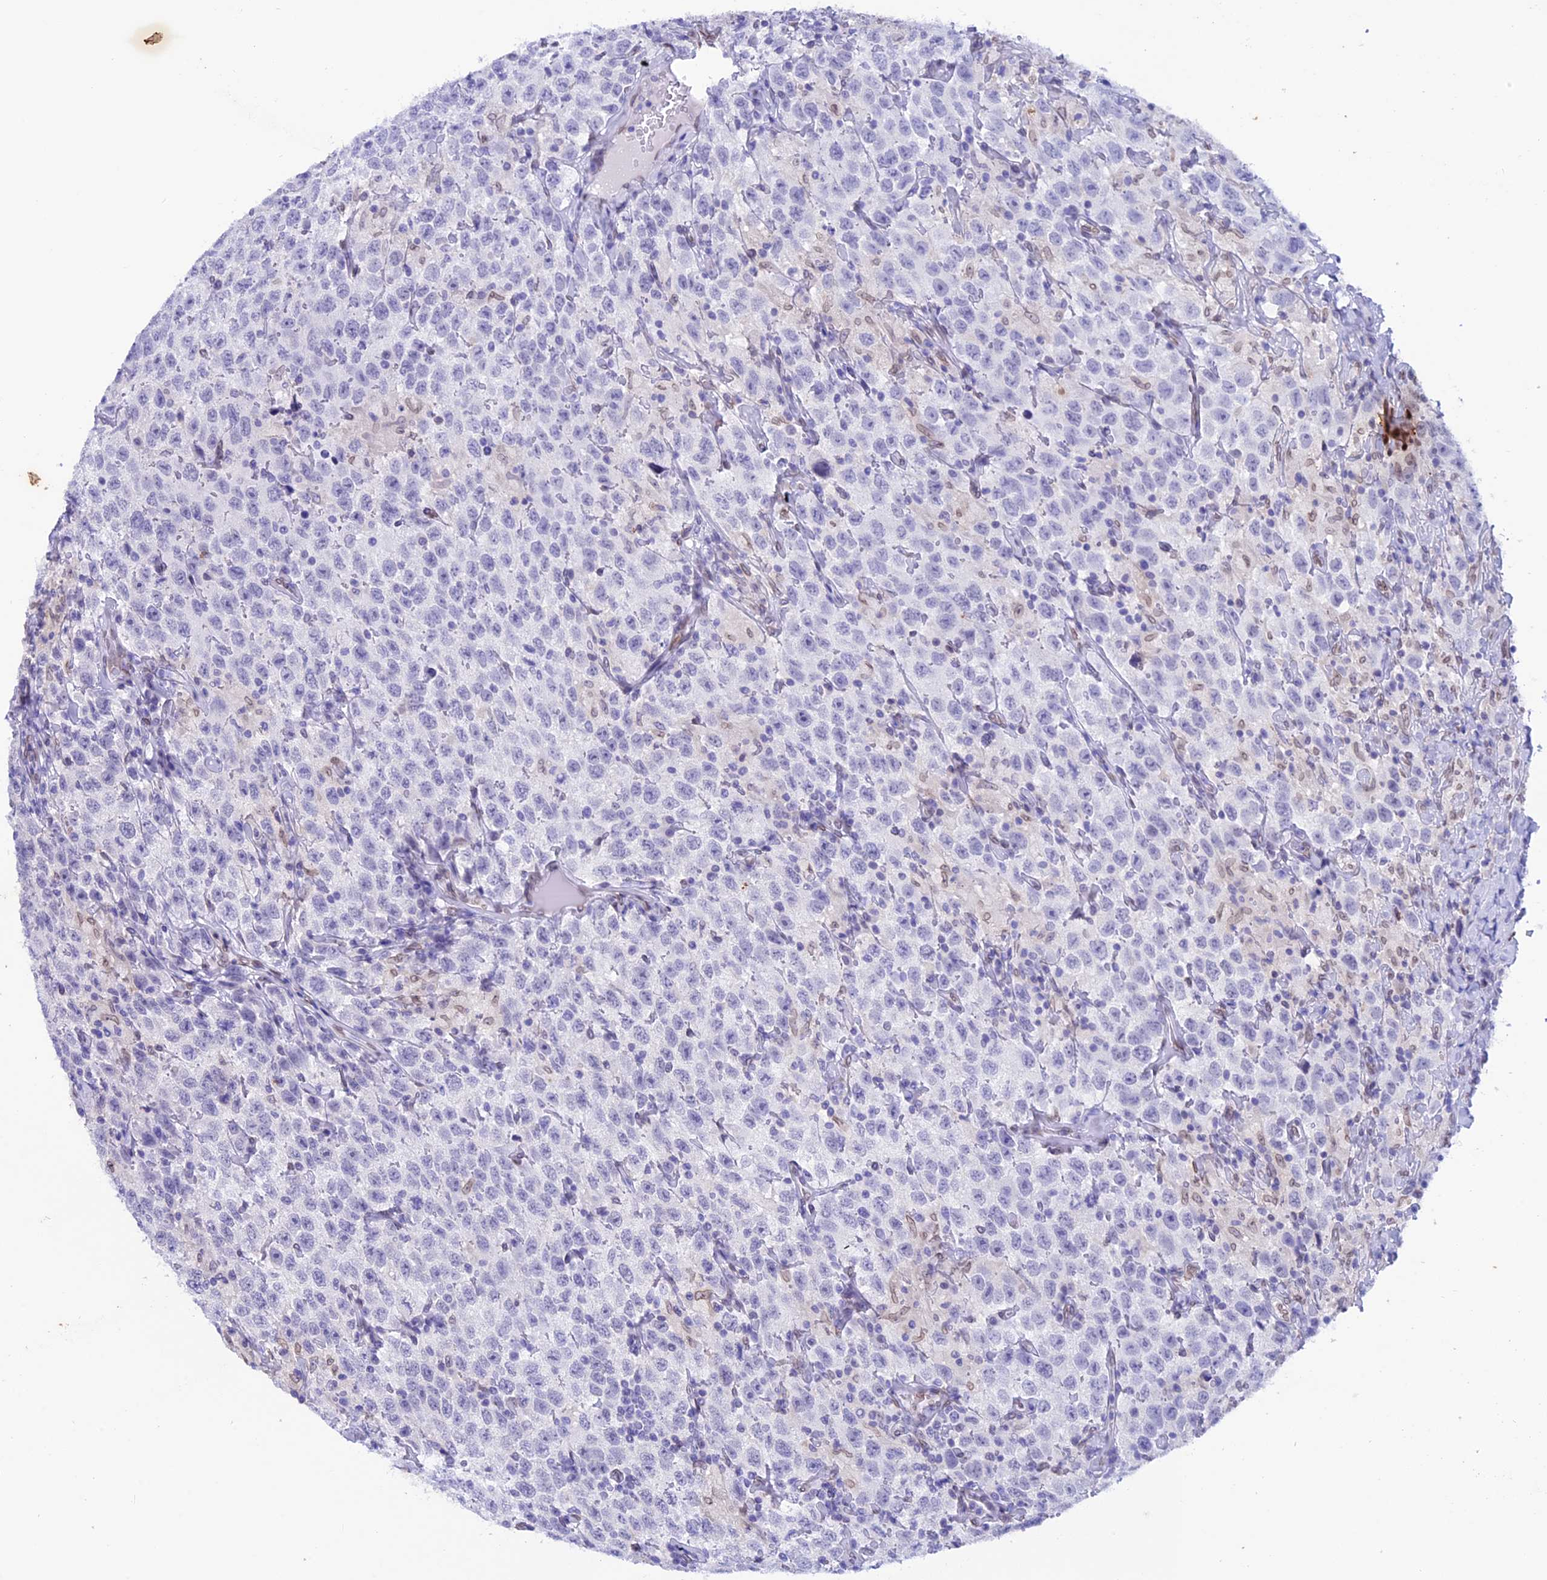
{"staining": {"intensity": "negative", "quantity": "none", "location": "none"}, "tissue": "testis cancer", "cell_type": "Tumor cells", "image_type": "cancer", "snomed": [{"axis": "morphology", "description": "Seminoma, NOS"}, {"axis": "topography", "description": "Testis"}], "caption": "This image is of seminoma (testis) stained with immunohistochemistry (IHC) to label a protein in brown with the nuclei are counter-stained blue. There is no positivity in tumor cells.", "gene": "TMPRSS7", "patient": {"sex": "male", "age": 41}}